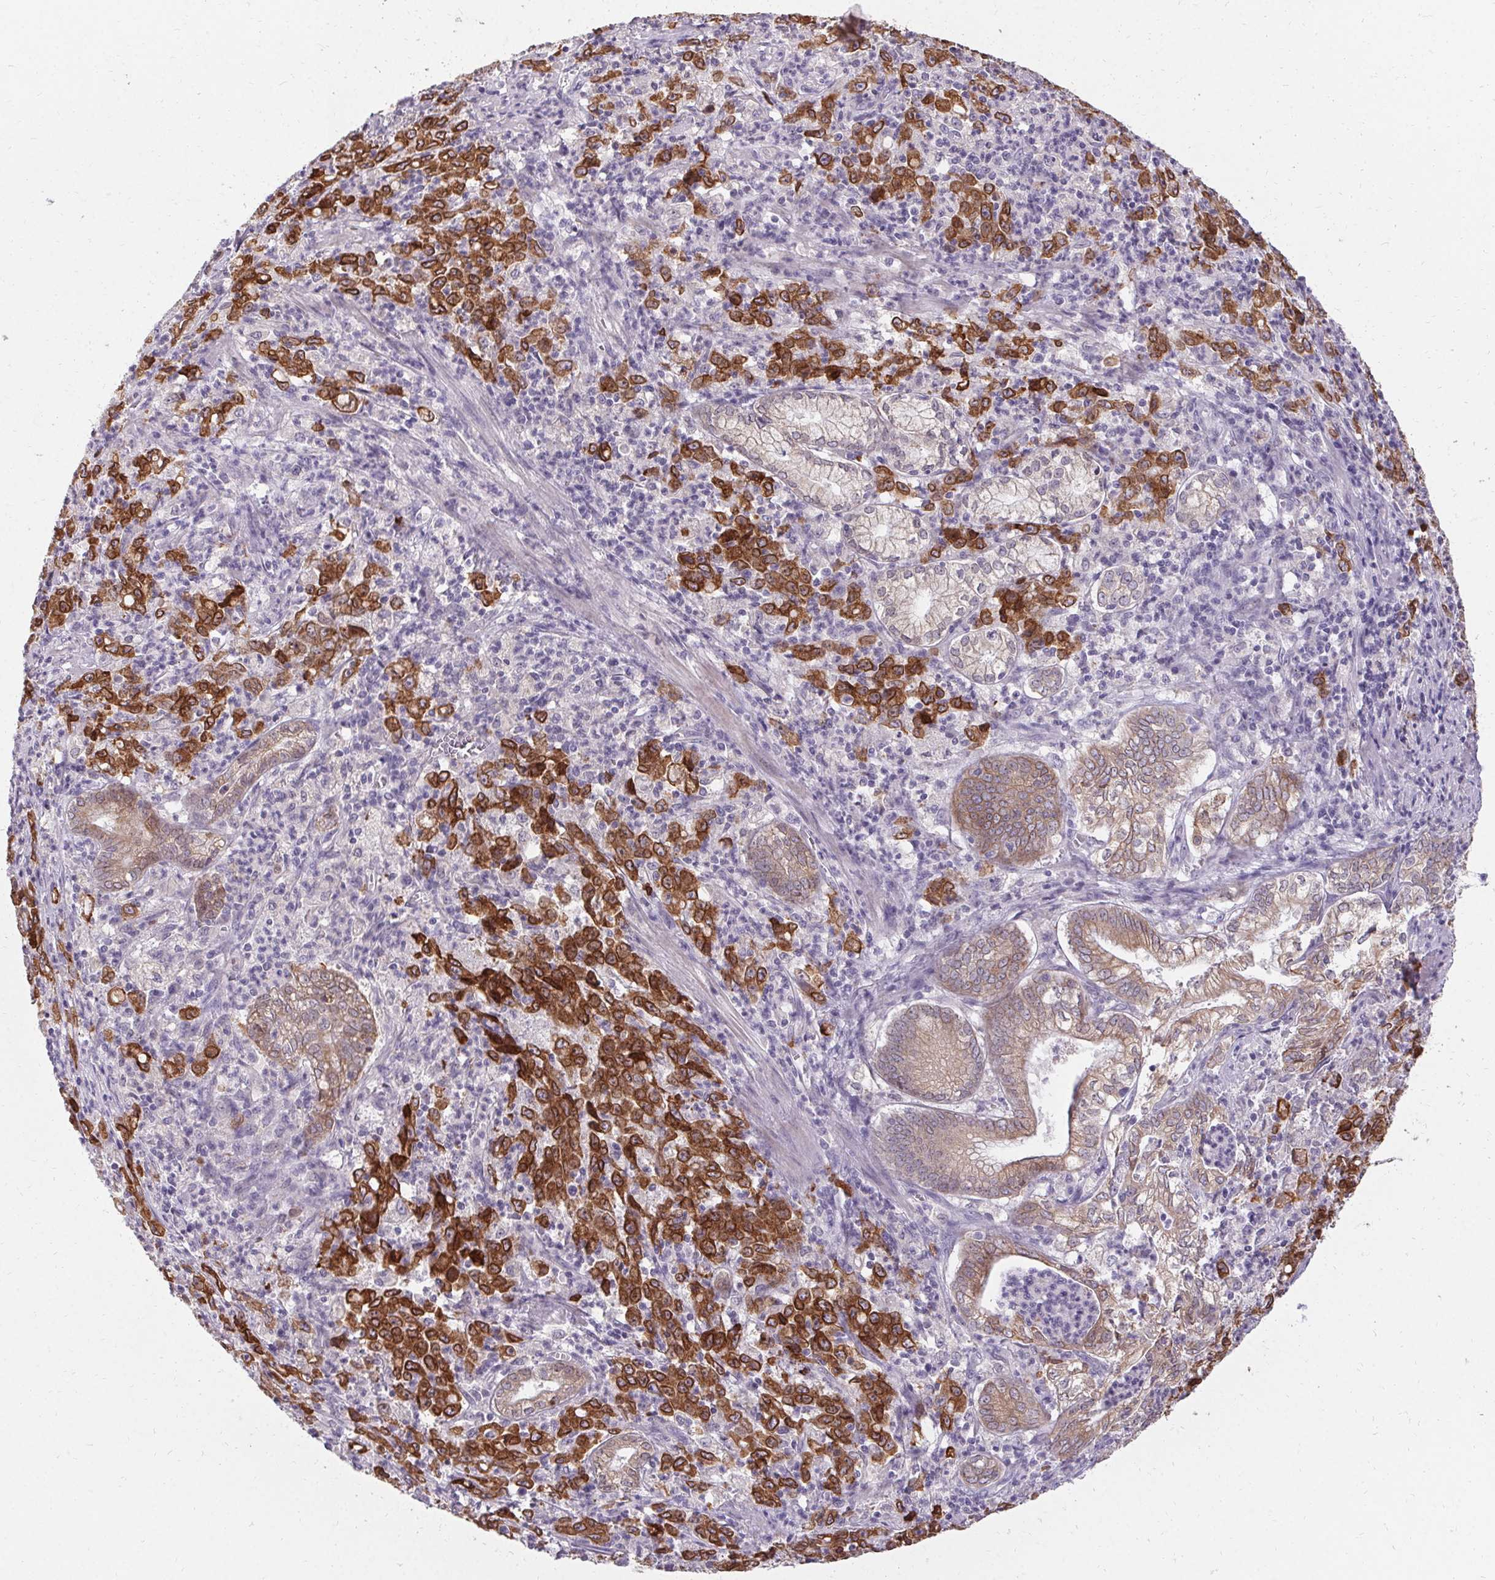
{"staining": {"intensity": "strong", "quantity": "25%-75%", "location": "cytoplasmic/membranous"}, "tissue": "stomach cancer", "cell_type": "Tumor cells", "image_type": "cancer", "snomed": [{"axis": "morphology", "description": "Adenocarcinoma, NOS"}, {"axis": "topography", "description": "Stomach, lower"}], "caption": "High-magnification brightfield microscopy of stomach cancer (adenocarcinoma) stained with DAB (brown) and counterstained with hematoxylin (blue). tumor cells exhibit strong cytoplasmic/membranous positivity is seen in approximately25%-75% of cells.", "gene": "HSD17B3", "patient": {"sex": "female", "age": 71}}